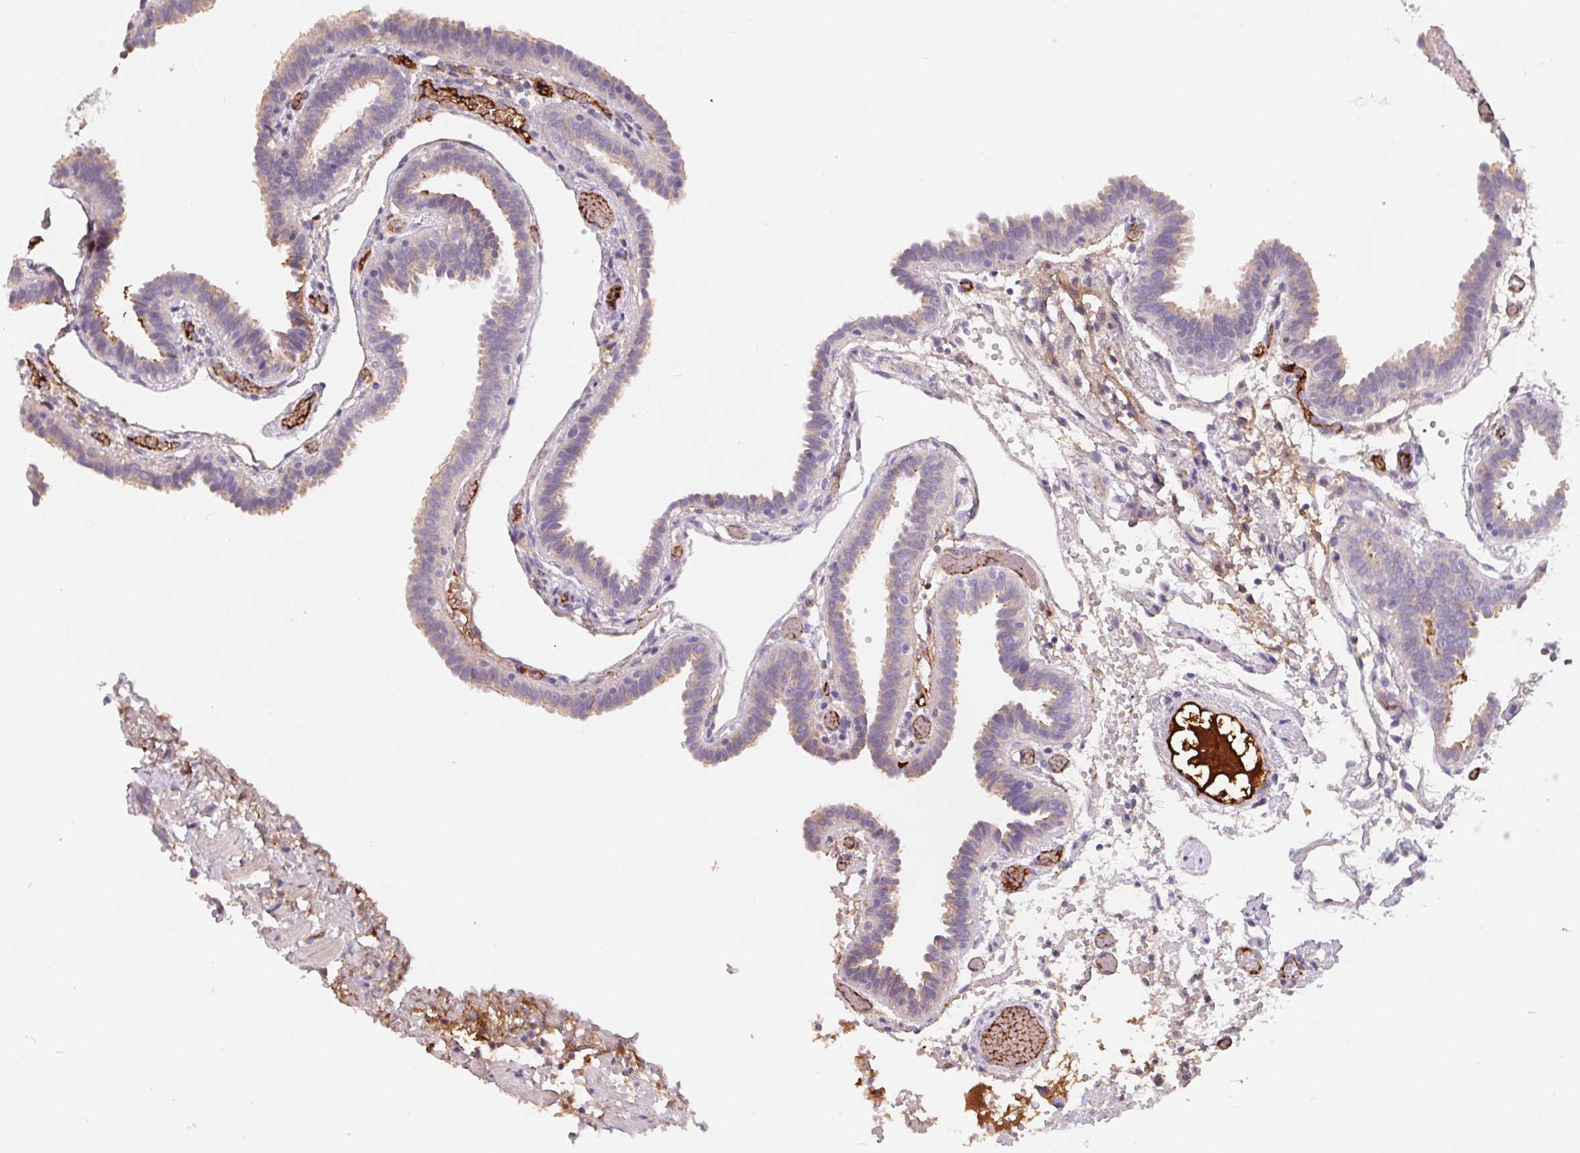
{"staining": {"intensity": "weak", "quantity": "25%-75%", "location": "cytoplasmic/membranous"}, "tissue": "fallopian tube", "cell_type": "Glandular cells", "image_type": "normal", "snomed": [{"axis": "morphology", "description": "Normal tissue, NOS"}, {"axis": "topography", "description": "Fallopian tube"}], "caption": "DAB immunohistochemical staining of normal human fallopian tube shows weak cytoplasmic/membranous protein expression in approximately 25%-75% of glandular cells. The staining was performed using DAB, with brown indicating positive protein expression. Nuclei are stained blue with hematoxylin.", "gene": "LPA", "patient": {"sex": "female", "age": 37}}